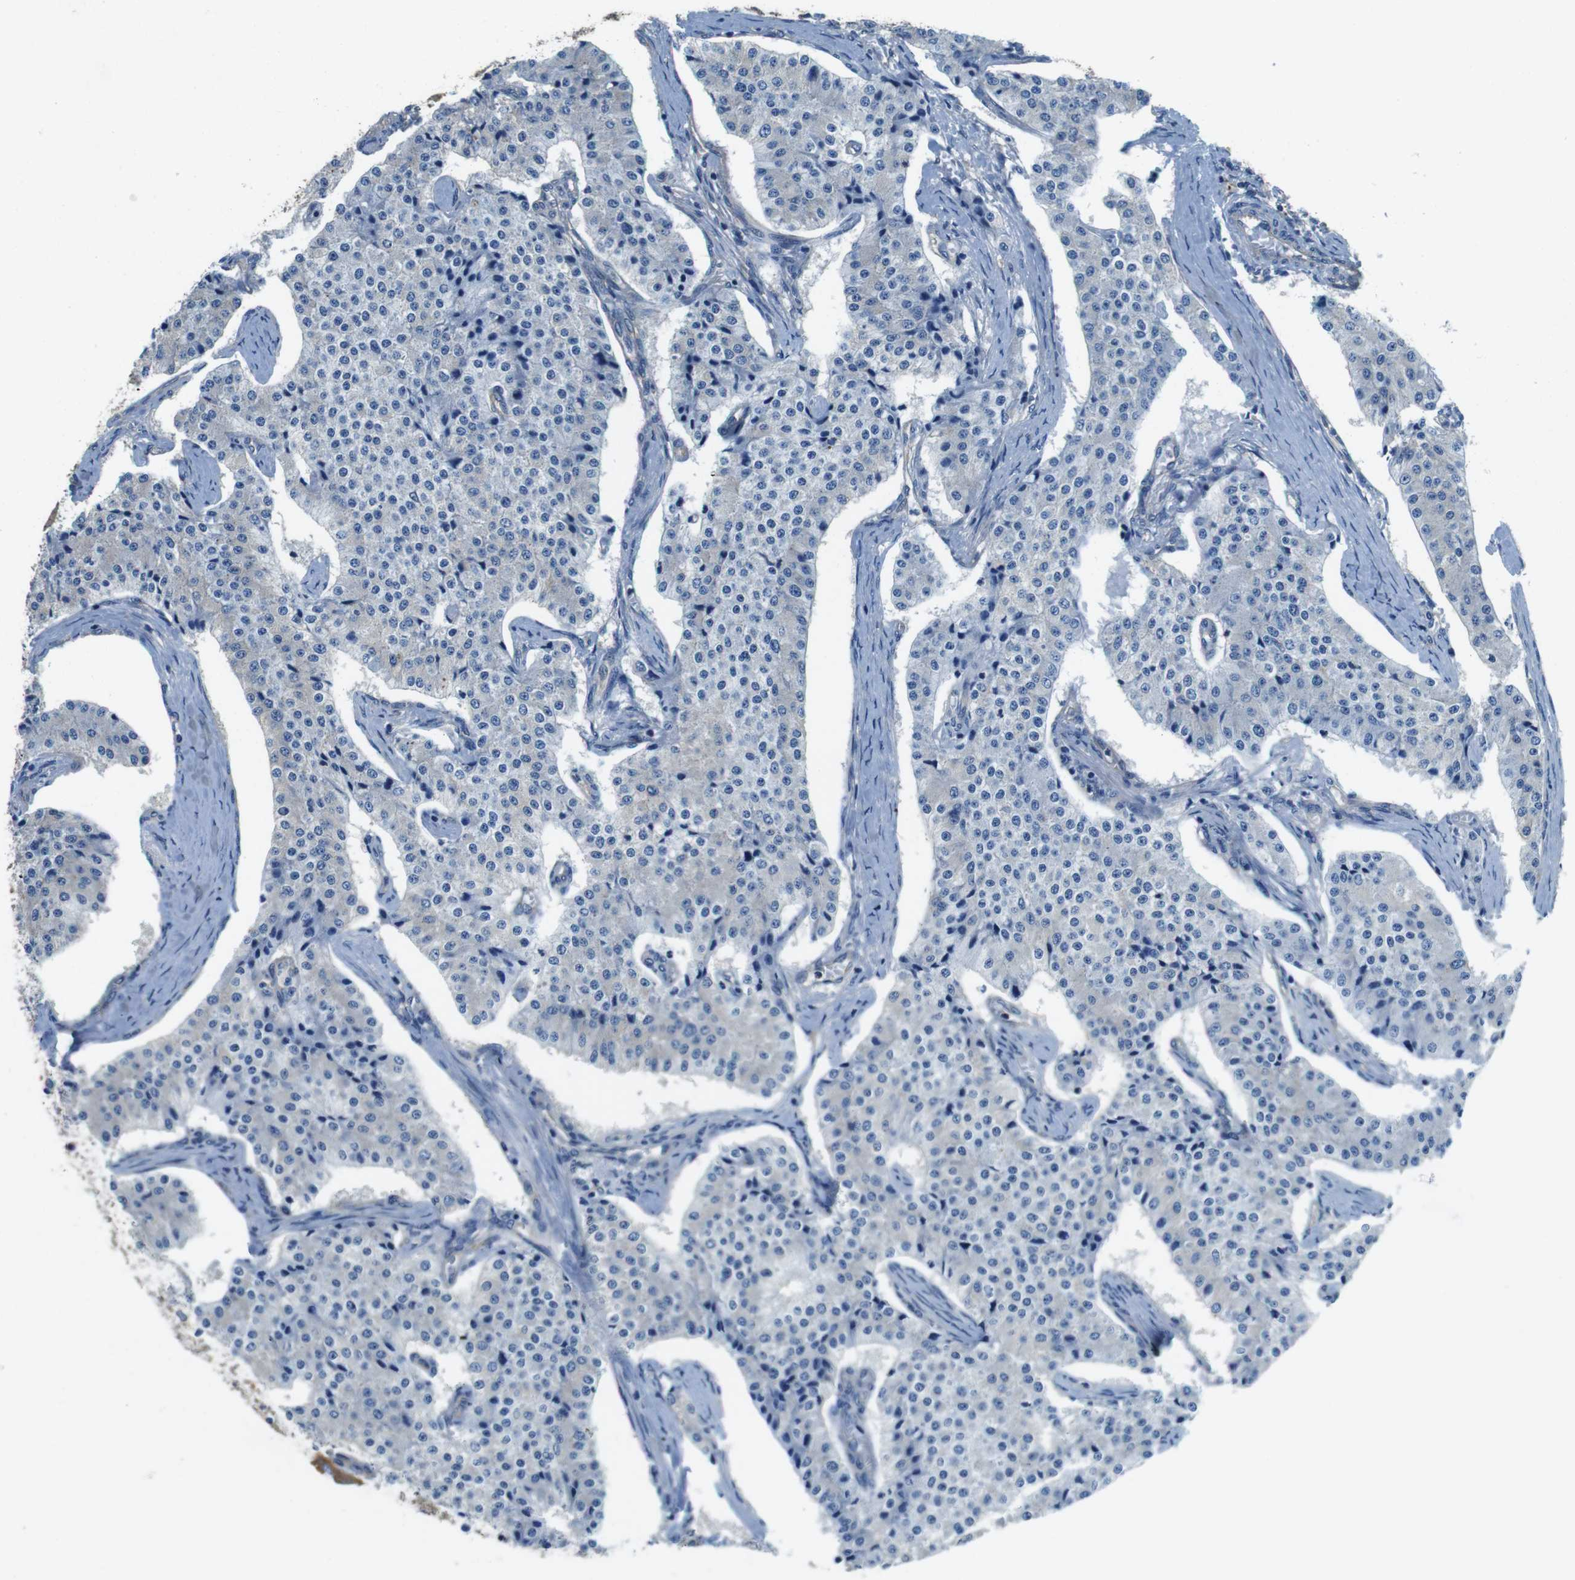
{"staining": {"intensity": "negative", "quantity": "none", "location": "none"}, "tissue": "carcinoid", "cell_type": "Tumor cells", "image_type": "cancer", "snomed": [{"axis": "morphology", "description": "Carcinoid, malignant, NOS"}, {"axis": "topography", "description": "Colon"}], "caption": "This image is of carcinoid stained with immunohistochemistry (IHC) to label a protein in brown with the nuclei are counter-stained blue. There is no staining in tumor cells. (Immunohistochemistry, brightfield microscopy, high magnification).", "gene": "DENND4C", "patient": {"sex": "female", "age": 52}}